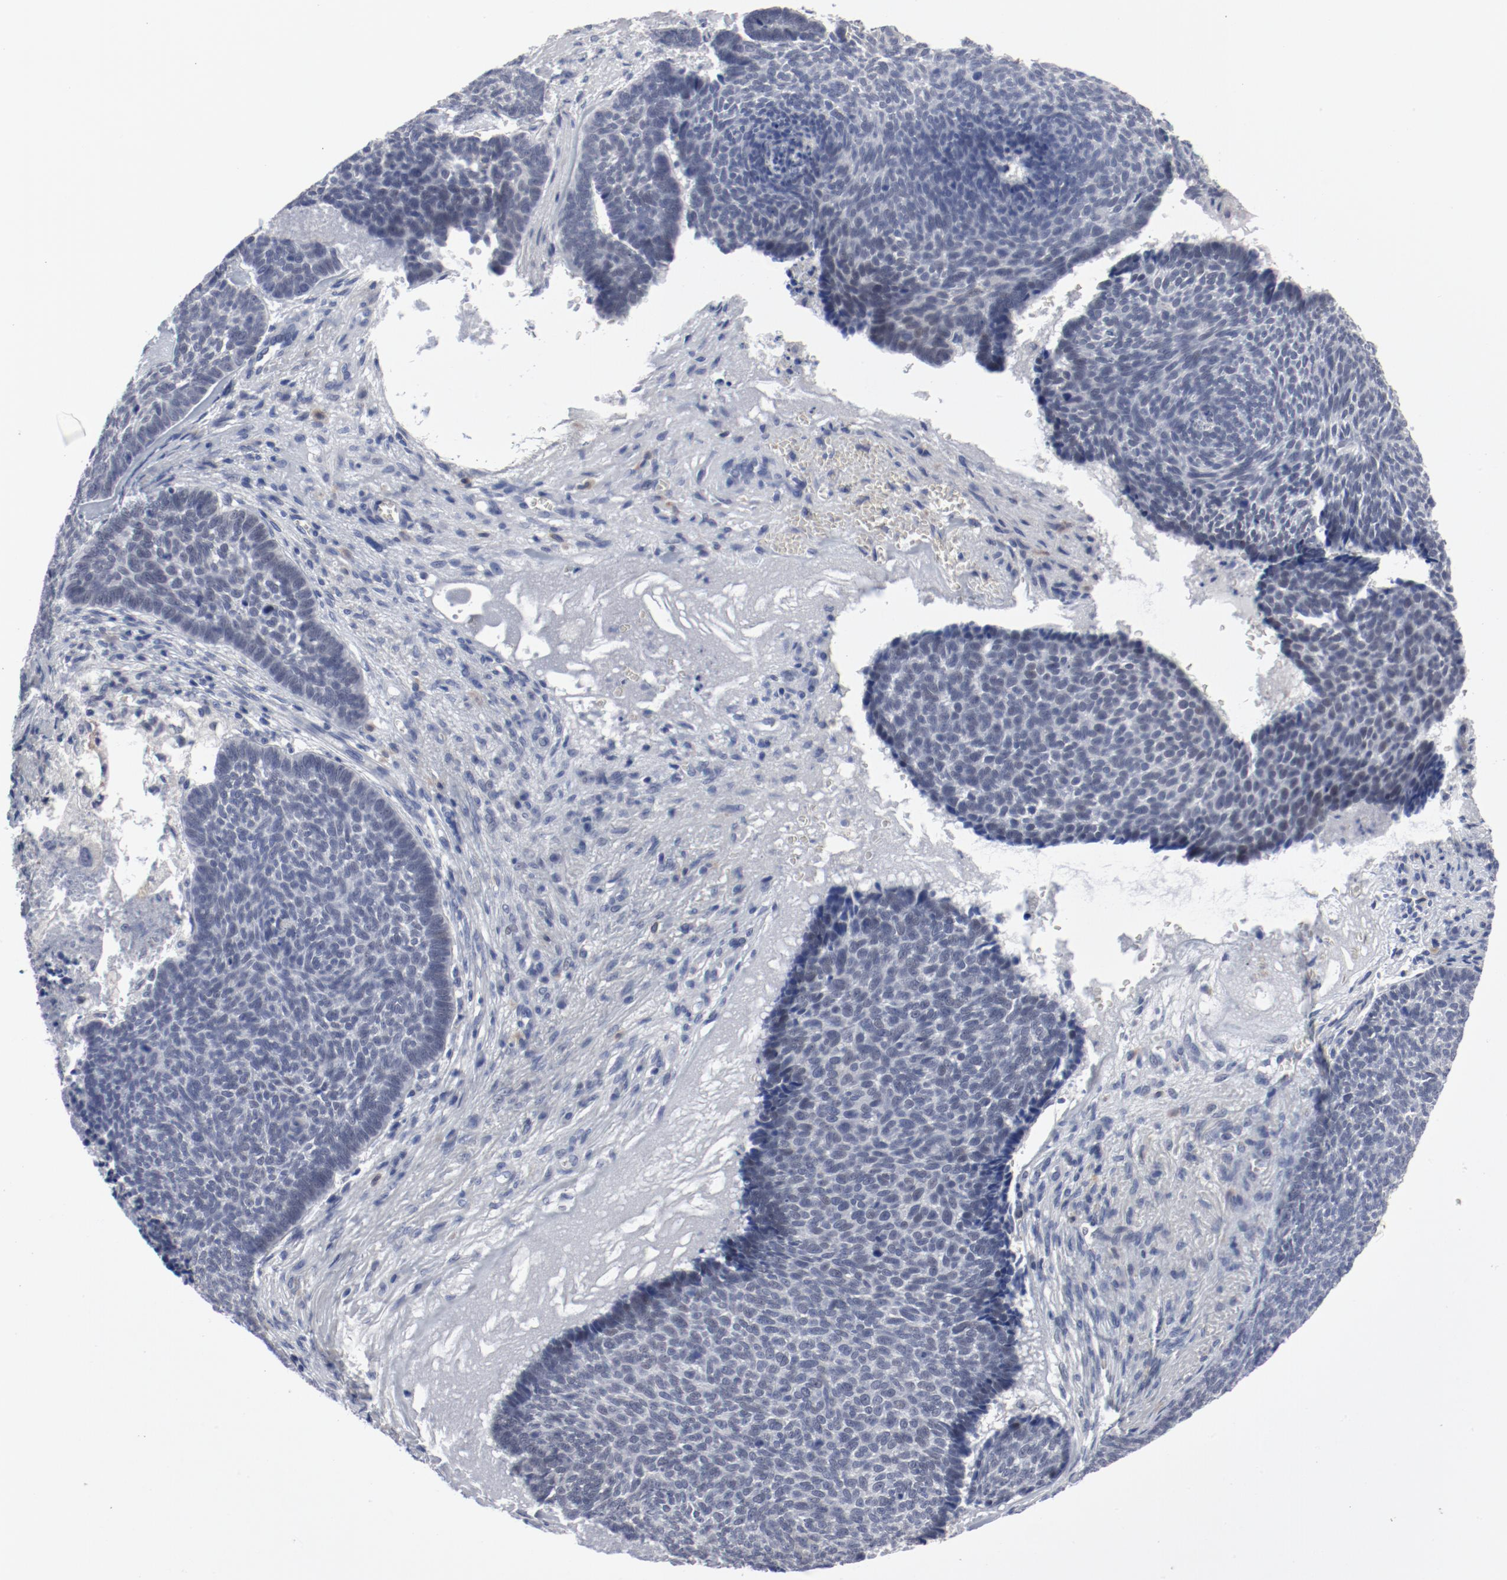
{"staining": {"intensity": "negative", "quantity": "none", "location": "none"}, "tissue": "skin cancer", "cell_type": "Tumor cells", "image_type": "cancer", "snomed": [{"axis": "morphology", "description": "Basal cell carcinoma"}, {"axis": "topography", "description": "Skin"}], "caption": "A photomicrograph of skin cancer stained for a protein displays no brown staining in tumor cells.", "gene": "ANKLE2", "patient": {"sex": "male", "age": 84}}